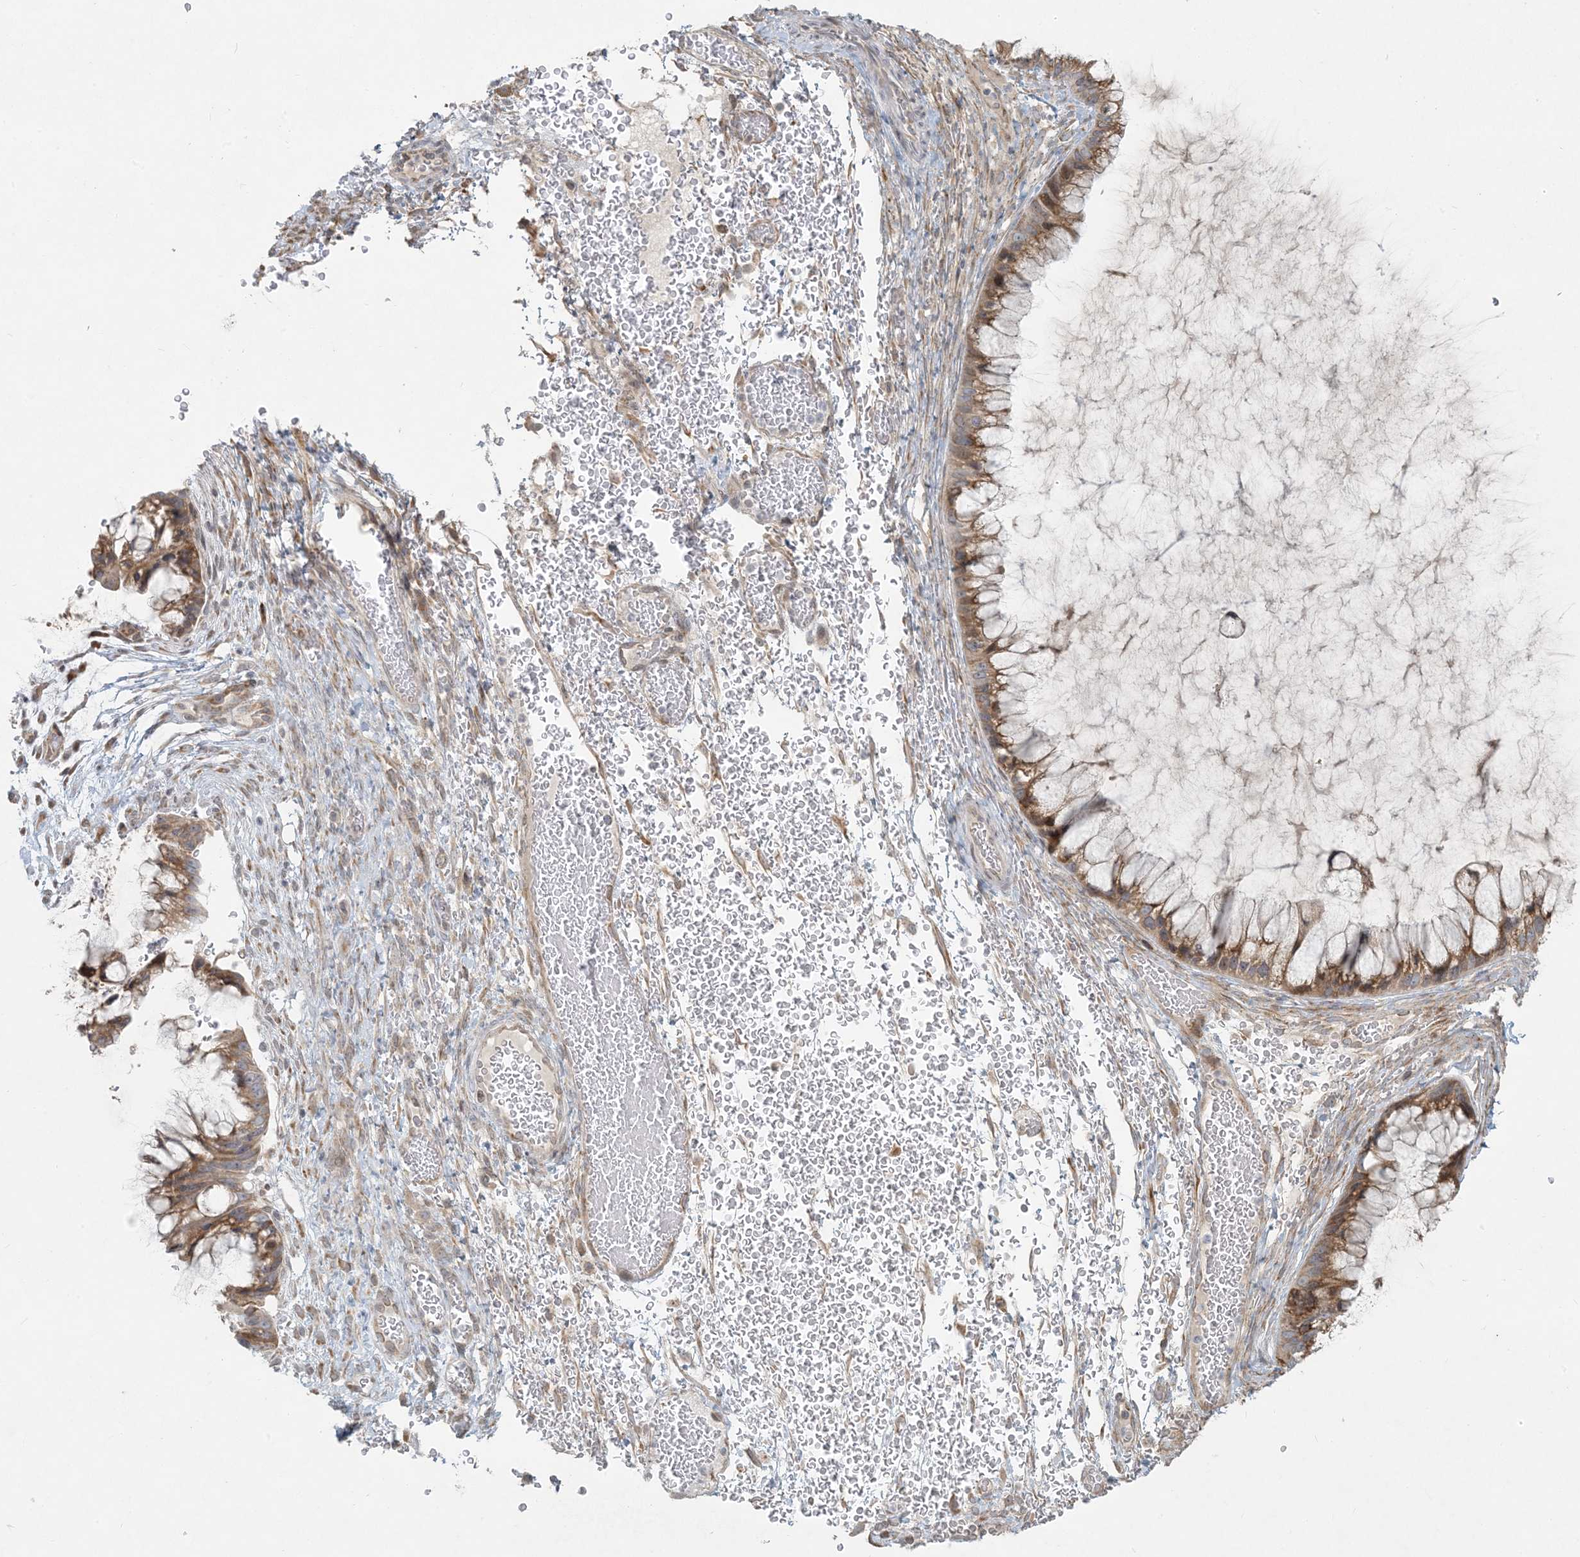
{"staining": {"intensity": "moderate", "quantity": ">75%", "location": "cytoplasmic/membranous"}, "tissue": "ovarian cancer", "cell_type": "Tumor cells", "image_type": "cancer", "snomed": [{"axis": "morphology", "description": "Cystadenocarcinoma, mucinous, NOS"}, {"axis": "topography", "description": "Ovary"}], "caption": "This micrograph exhibits IHC staining of human mucinous cystadenocarcinoma (ovarian), with medium moderate cytoplasmic/membranous positivity in approximately >75% of tumor cells.", "gene": "HACL1", "patient": {"sex": "female", "age": 37}}